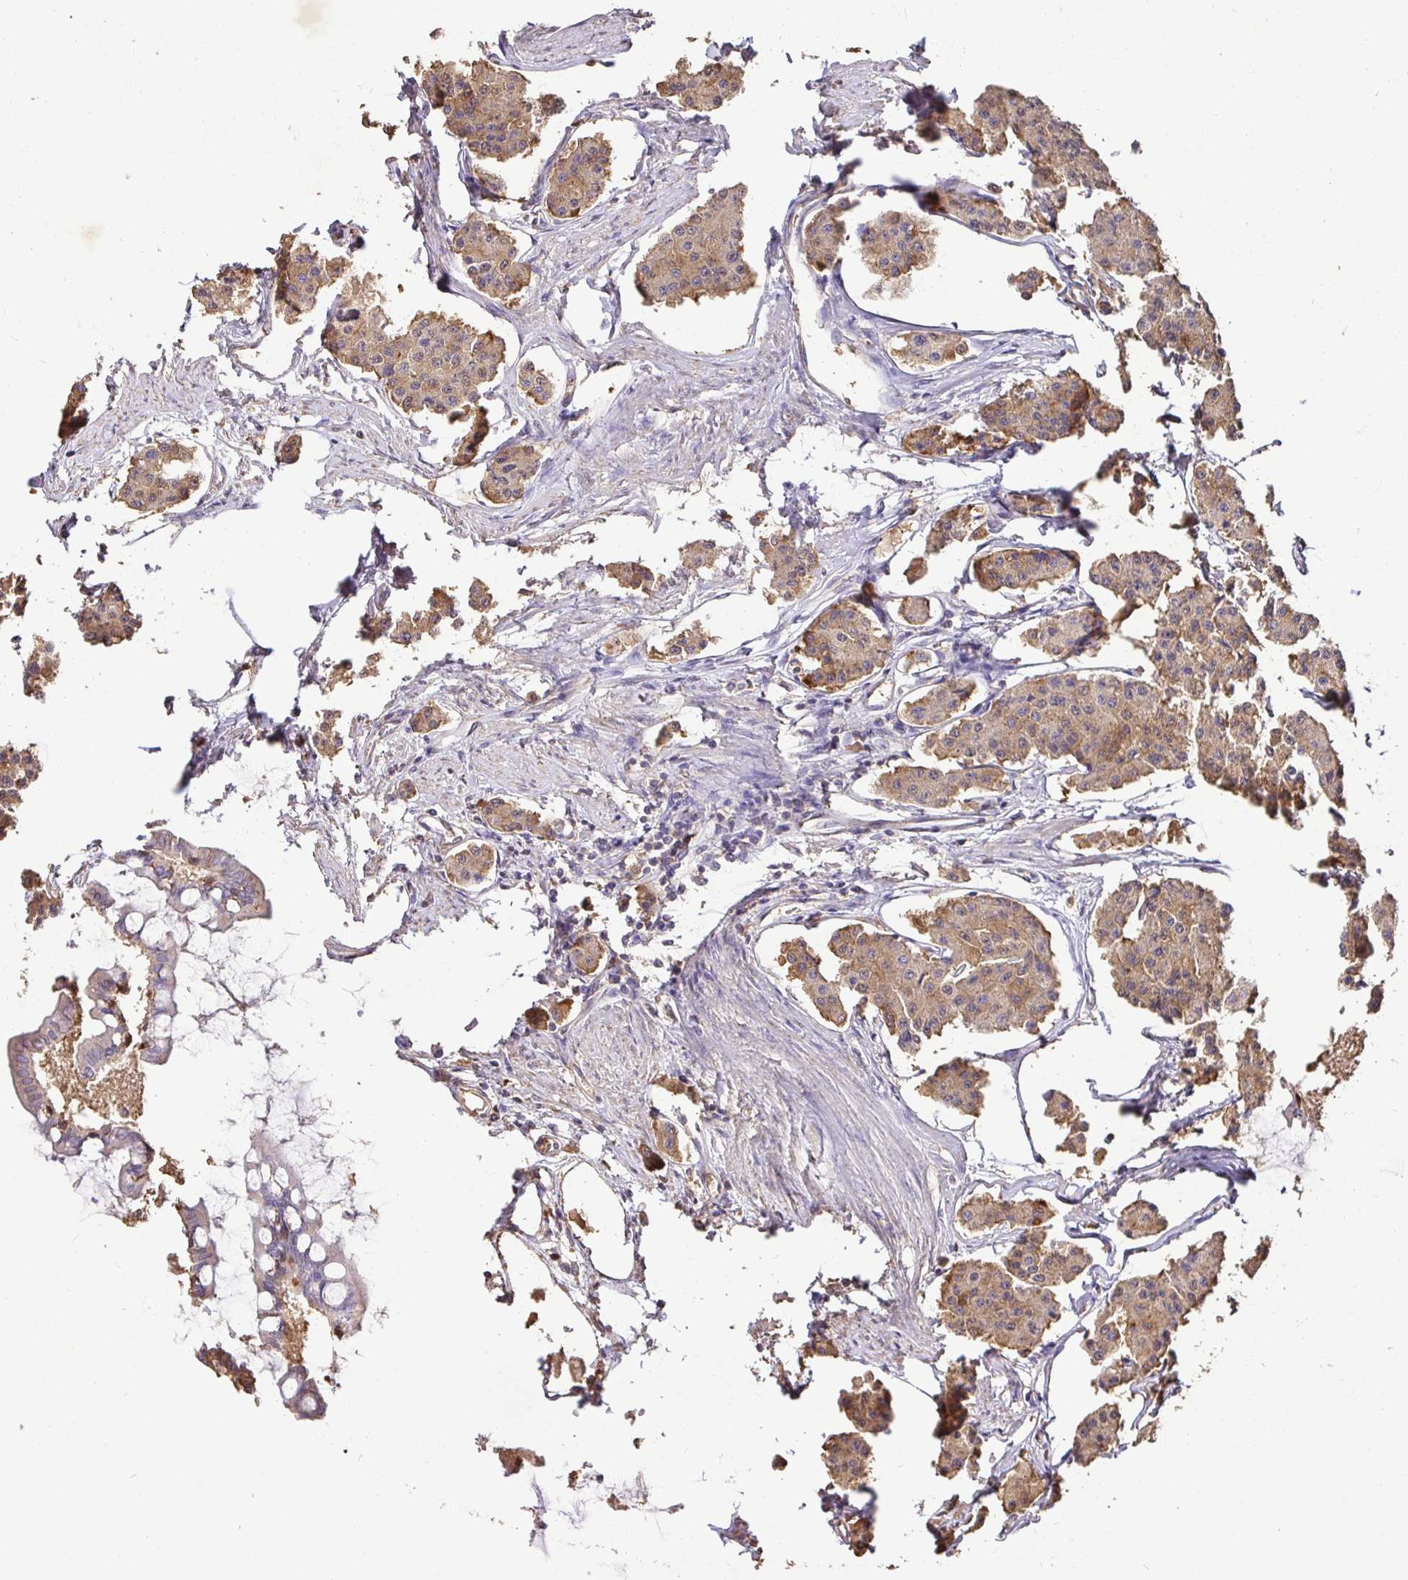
{"staining": {"intensity": "moderate", "quantity": ">75%", "location": "cytoplasmic/membranous"}, "tissue": "carcinoid", "cell_type": "Tumor cells", "image_type": "cancer", "snomed": [{"axis": "morphology", "description": "Carcinoid, malignant, NOS"}, {"axis": "topography", "description": "Small intestine"}], "caption": "Protein expression analysis of carcinoid (malignant) displays moderate cytoplasmic/membranous expression in approximately >75% of tumor cells. The staining was performed using DAB (3,3'-diaminobenzidine), with brown indicating positive protein expression. Nuclei are stained blue with hematoxylin.", "gene": "MAPK8IP3", "patient": {"sex": "female", "age": 65}}